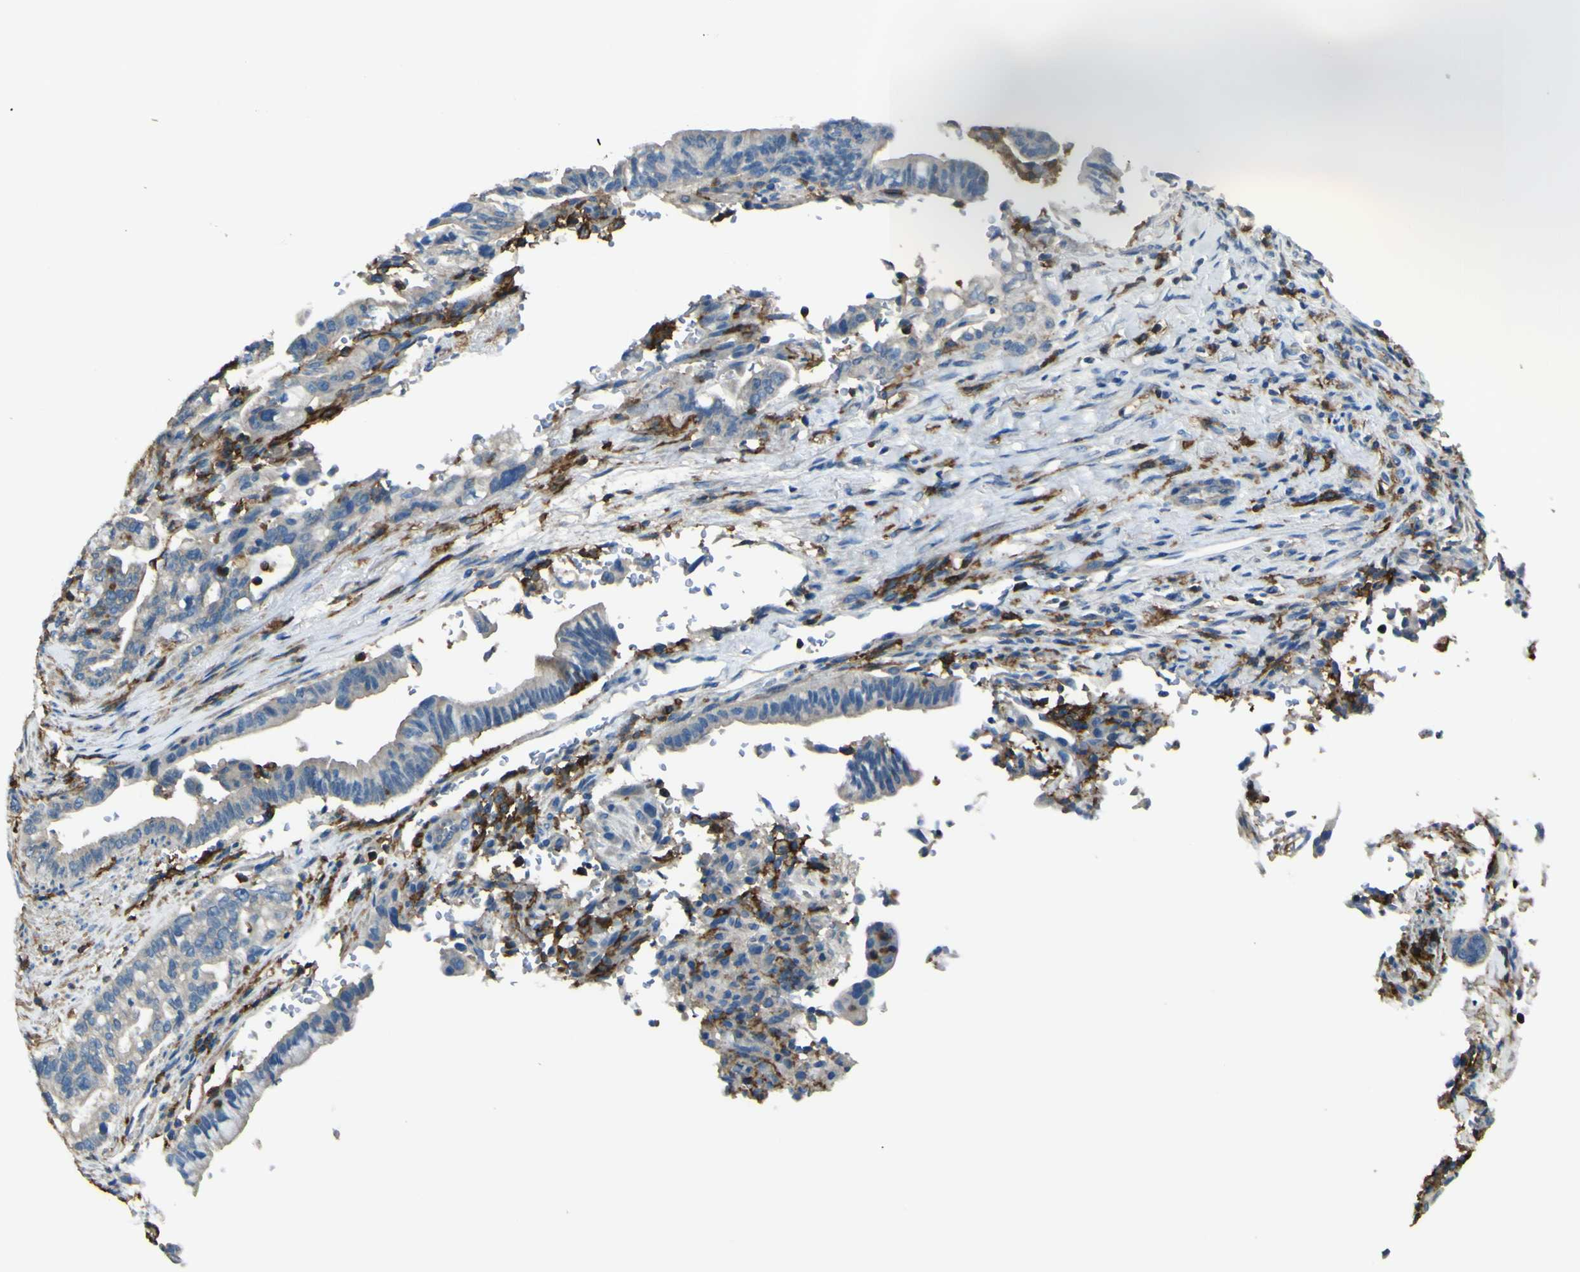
{"staining": {"intensity": "negative", "quantity": "none", "location": "none"}, "tissue": "pancreatic cancer", "cell_type": "Tumor cells", "image_type": "cancer", "snomed": [{"axis": "morphology", "description": "Adenocarcinoma, NOS"}, {"axis": "topography", "description": "Pancreas"}], "caption": "IHC of pancreatic cancer (adenocarcinoma) reveals no staining in tumor cells.", "gene": "LAIR1", "patient": {"sex": "male", "age": 70}}